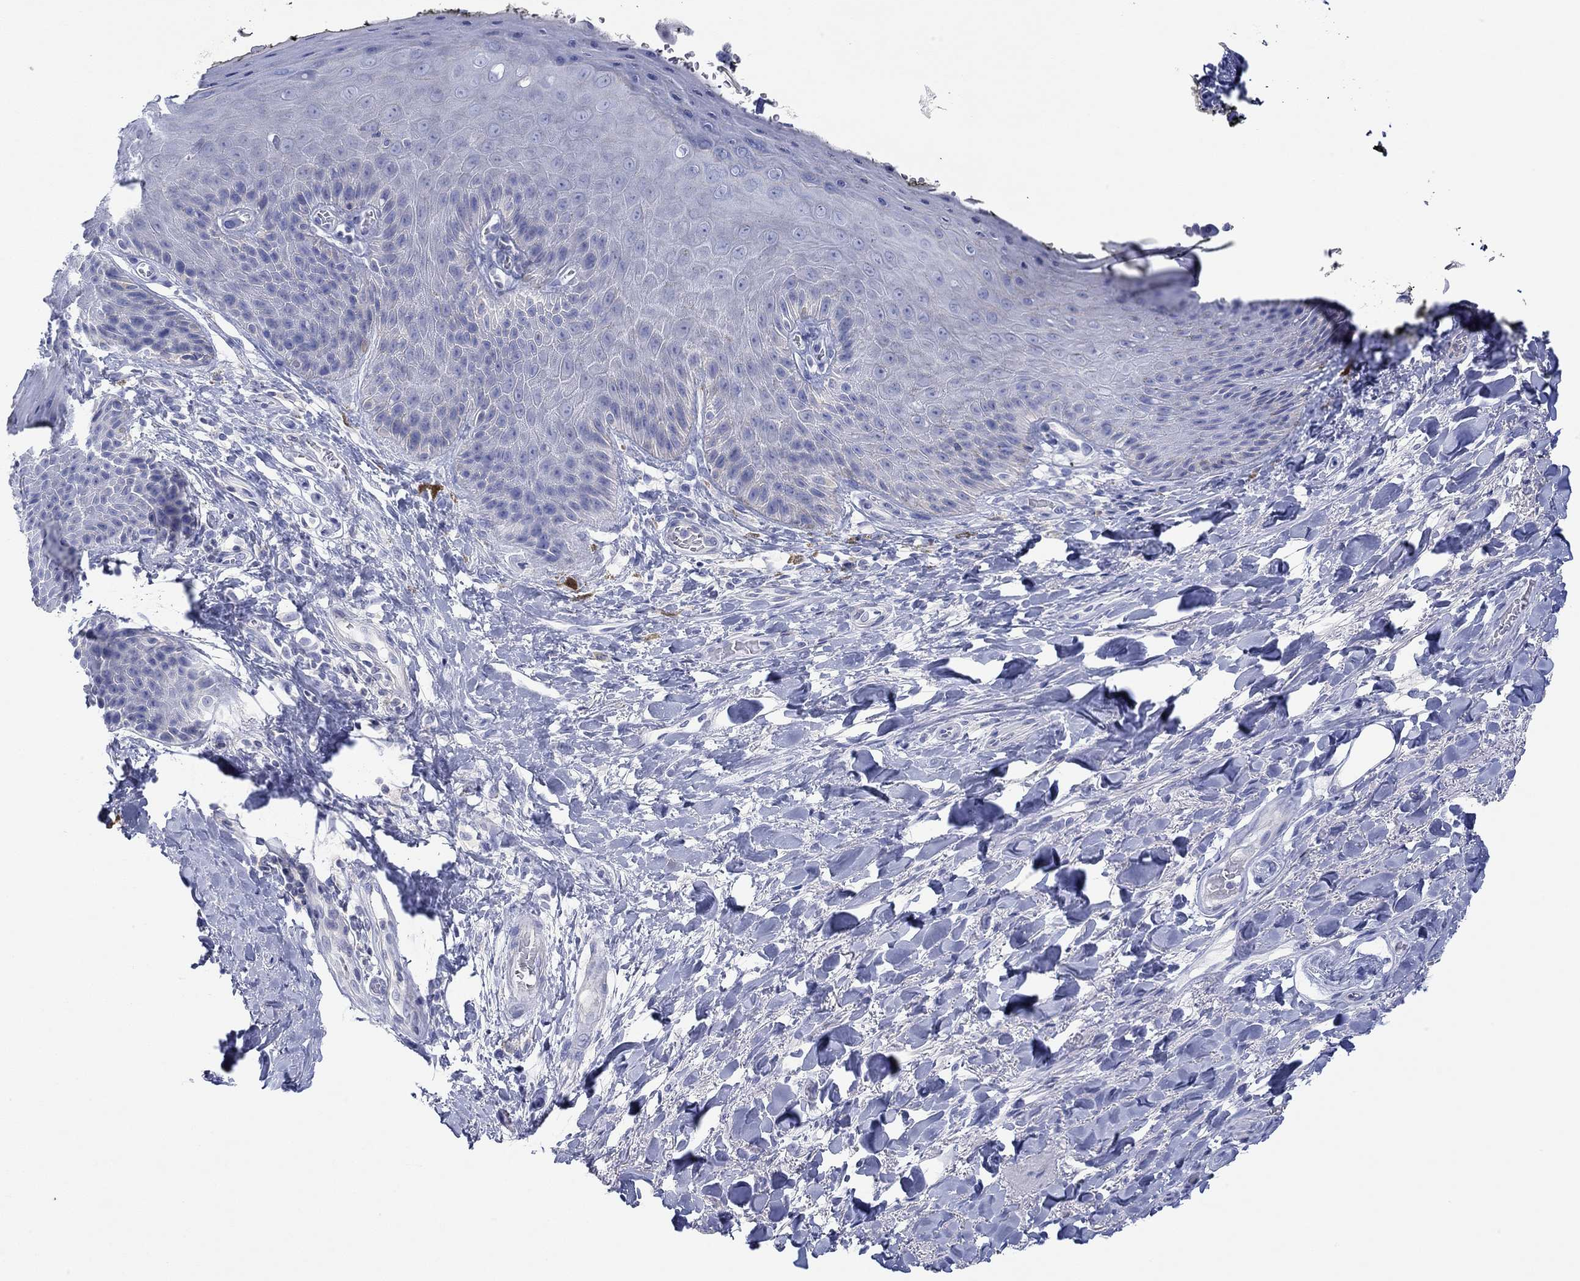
{"staining": {"intensity": "negative", "quantity": "none", "location": "none"}, "tissue": "skin", "cell_type": "Epidermal cells", "image_type": "normal", "snomed": [{"axis": "morphology", "description": "Normal tissue, NOS"}, {"axis": "topography", "description": "Anal"}, {"axis": "topography", "description": "Peripheral nerve tissue"}], "caption": "Immunohistochemical staining of benign human skin demonstrates no significant staining in epidermal cells.", "gene": "PPIL6", "patient": {"sex": "male", "age": 53}}